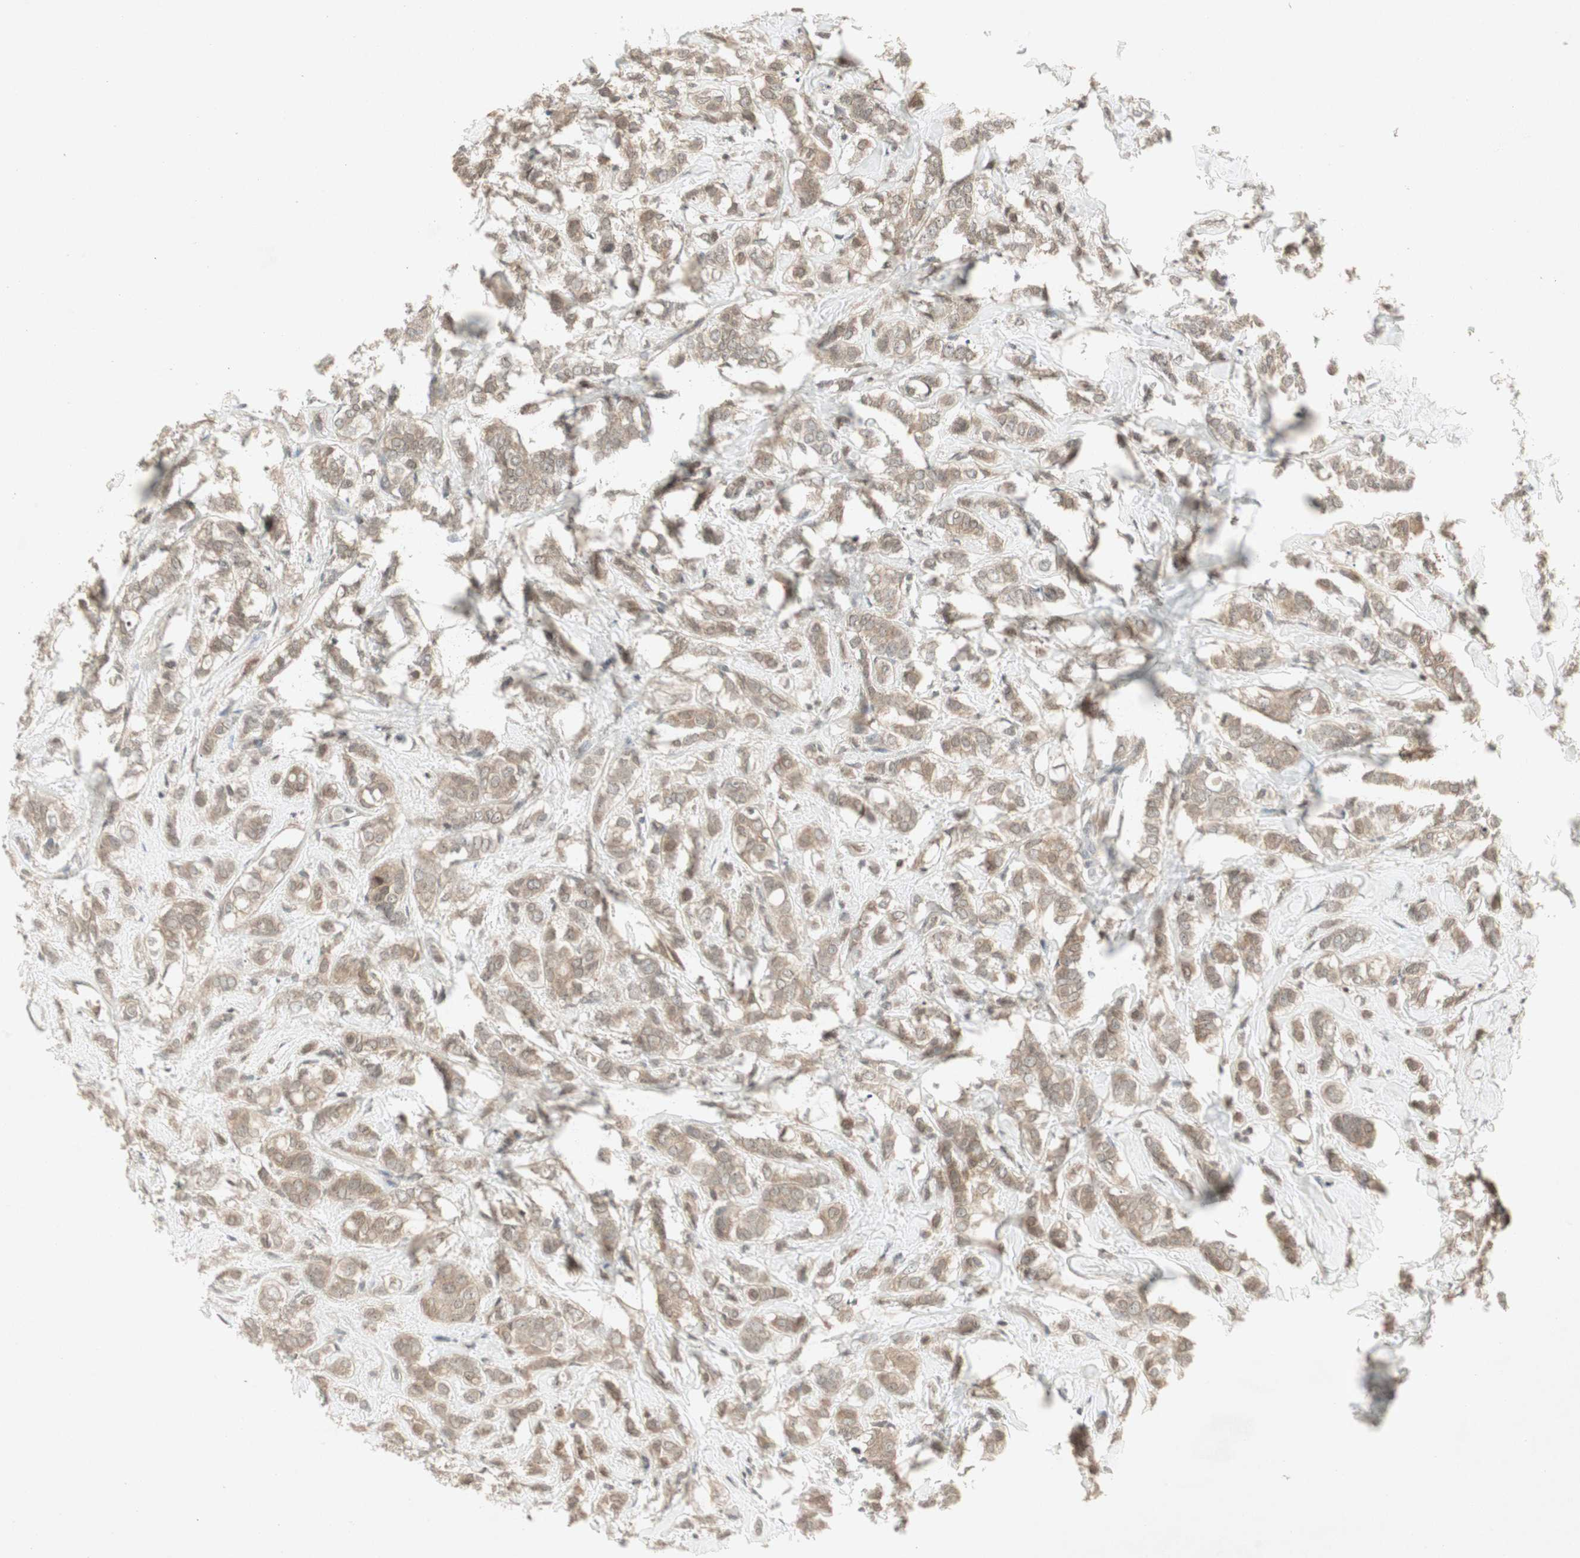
{"staining": {"intensity": "weak", "quantity": ">75%", "location": "cytoplasmic/membranous"}, "tissue": "breast cancer", "cell_type": "Tumor cells", "image_type": "cancer", "snomed": [{"axis": "morphology", "description": "Lobular carcinoma"}, {"axis": "topography", "description": "Breast"}], "caption": "Tumor cells show low levels of weak cytoplasmic/membranous expression in about >75% of cells in lobular carcinoma (breast).", "gene": "PTPA", "patient": {"sex": "female", "age": 60}}